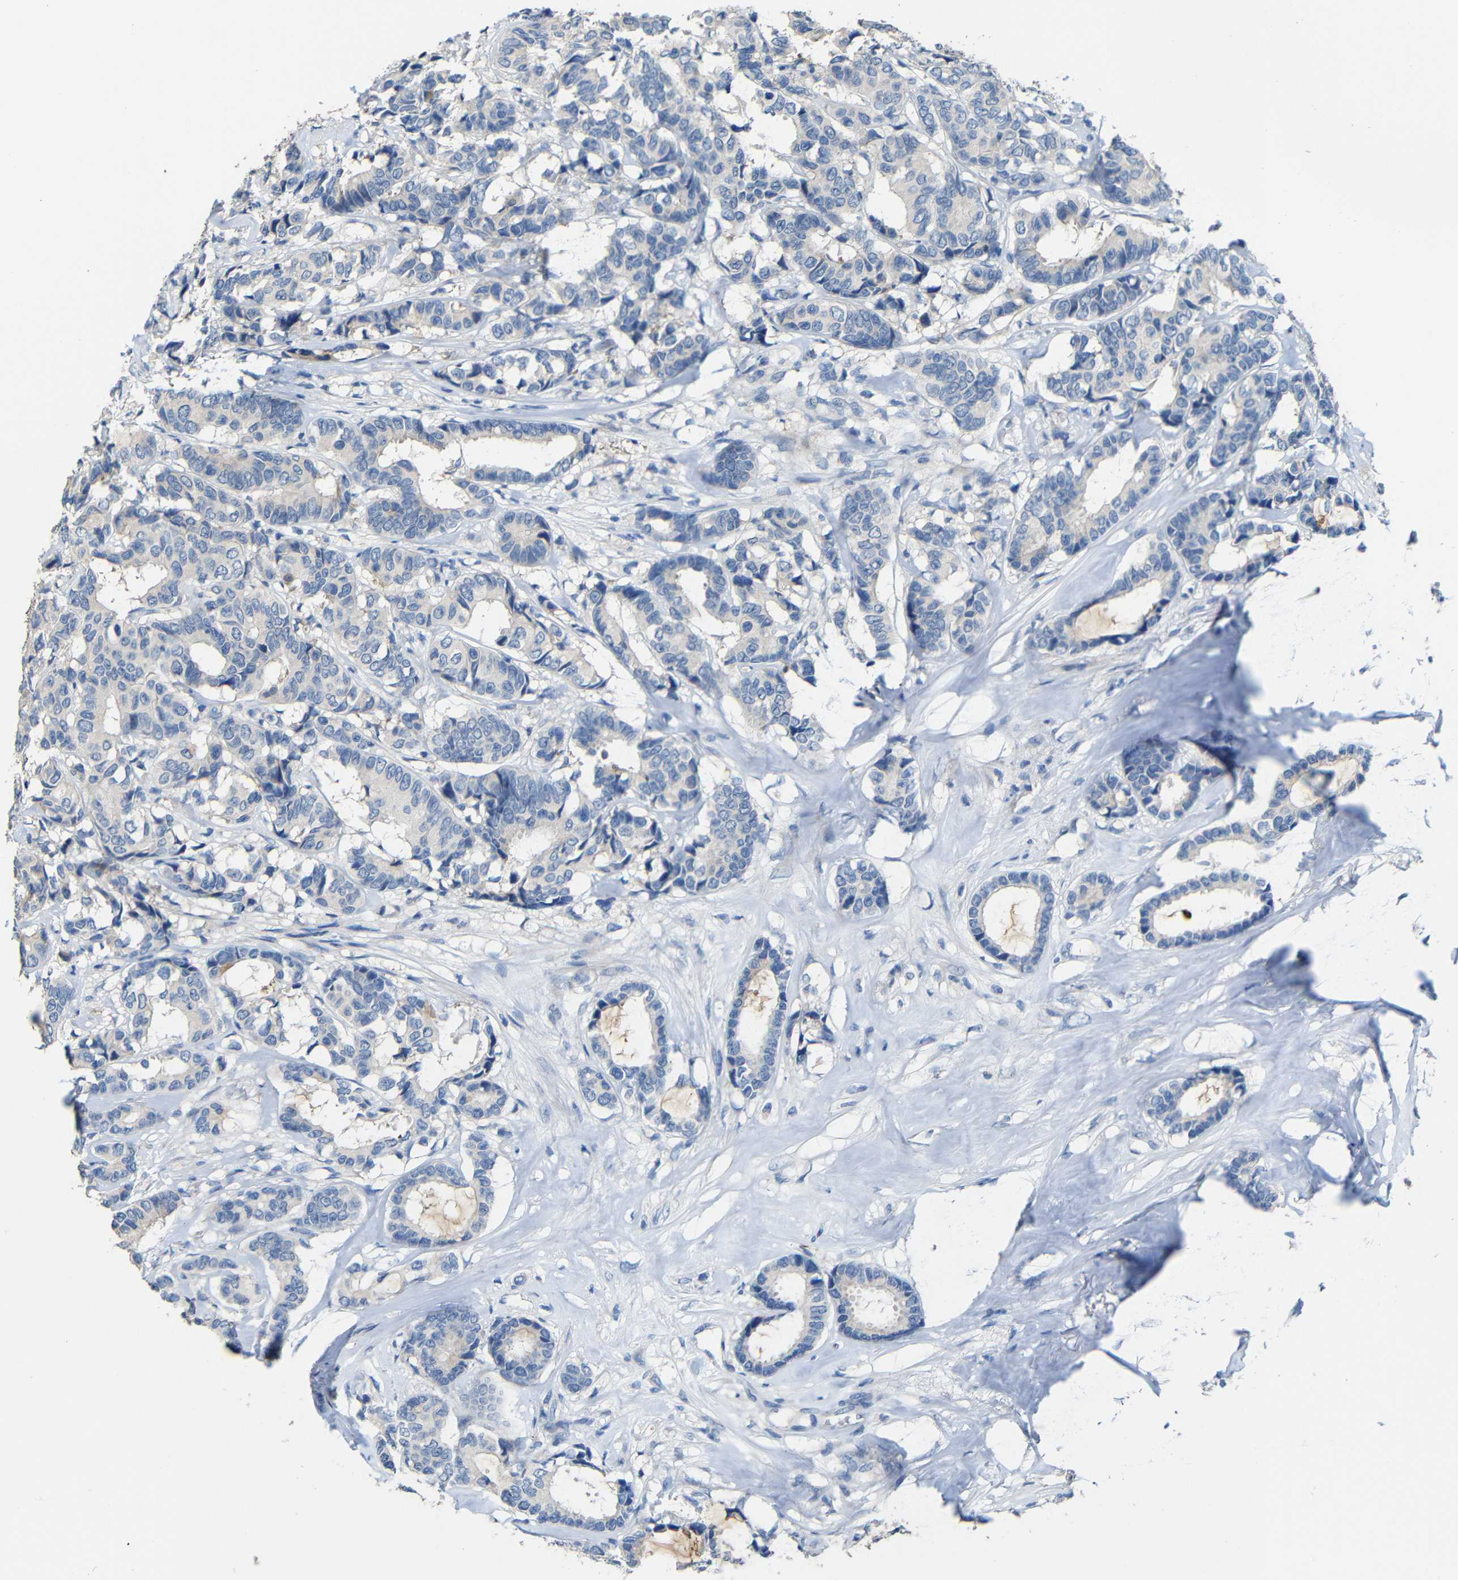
{"staining": {"intensity": "negative", "quantity": "none", "location": "none"}, "tissue": "breast cancer", "cell_type": "Tumor cells", "image_type": "cancer", "snomed": [{"axis": "morphology", "description": "Duct carcinoma"}, {"axis": "topography", "description": "Breast"}], "caption": "Human breast cancer (invasive ductal carcinoma) stained for a protein using immunohistochemistry displays no staining in tumor cells.", "gene": "ACKR2", "patient": {"sex": "female", "age": 87}}